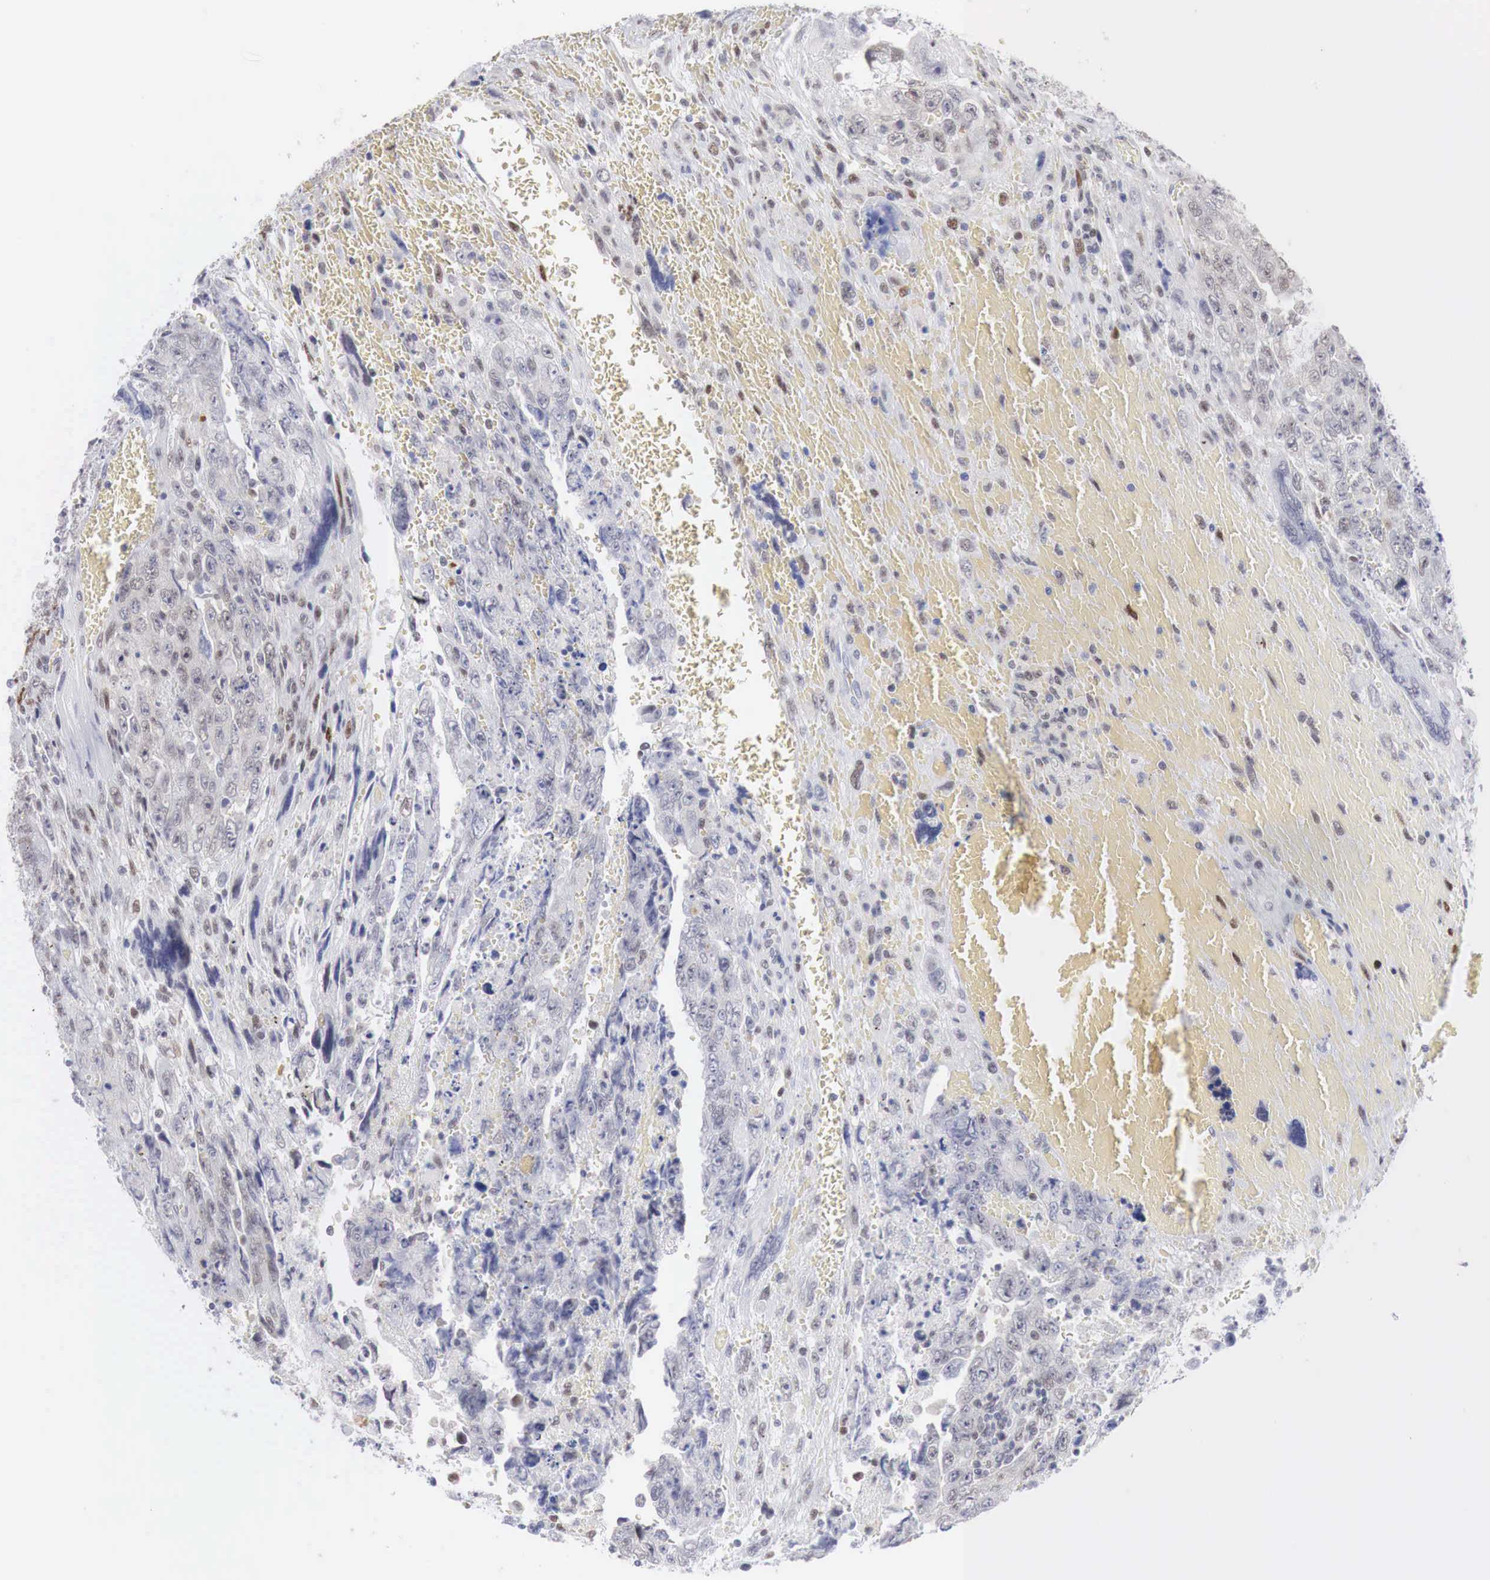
{"staining": {"intensity": "moderate", "quantity": "25%-75%", "location": "nuclear"}, "tissue": "testis cancer", "cell_type": "Tumor cells", "image_type": "cancer", "snomed": [{"axis": "morphology", "description": "Carcinoma, Embryonal, NOS"}, {"axis": "topography", "description": "Testis"}], "caption": "Immunohistochemistry (IHC) staining of testis embryonal carcinoma, which demonstrates medium levels of moderate nuclear expression in about 25%-75% of tumor cells indicating moderate nuclear protein expression. The staining was performed using DAB (brown) for protein detection and nuclei were counterstained in hematoxylin (blue).", "gene": "FOXP2", "patient": {"sex": "male", "age": 28}}